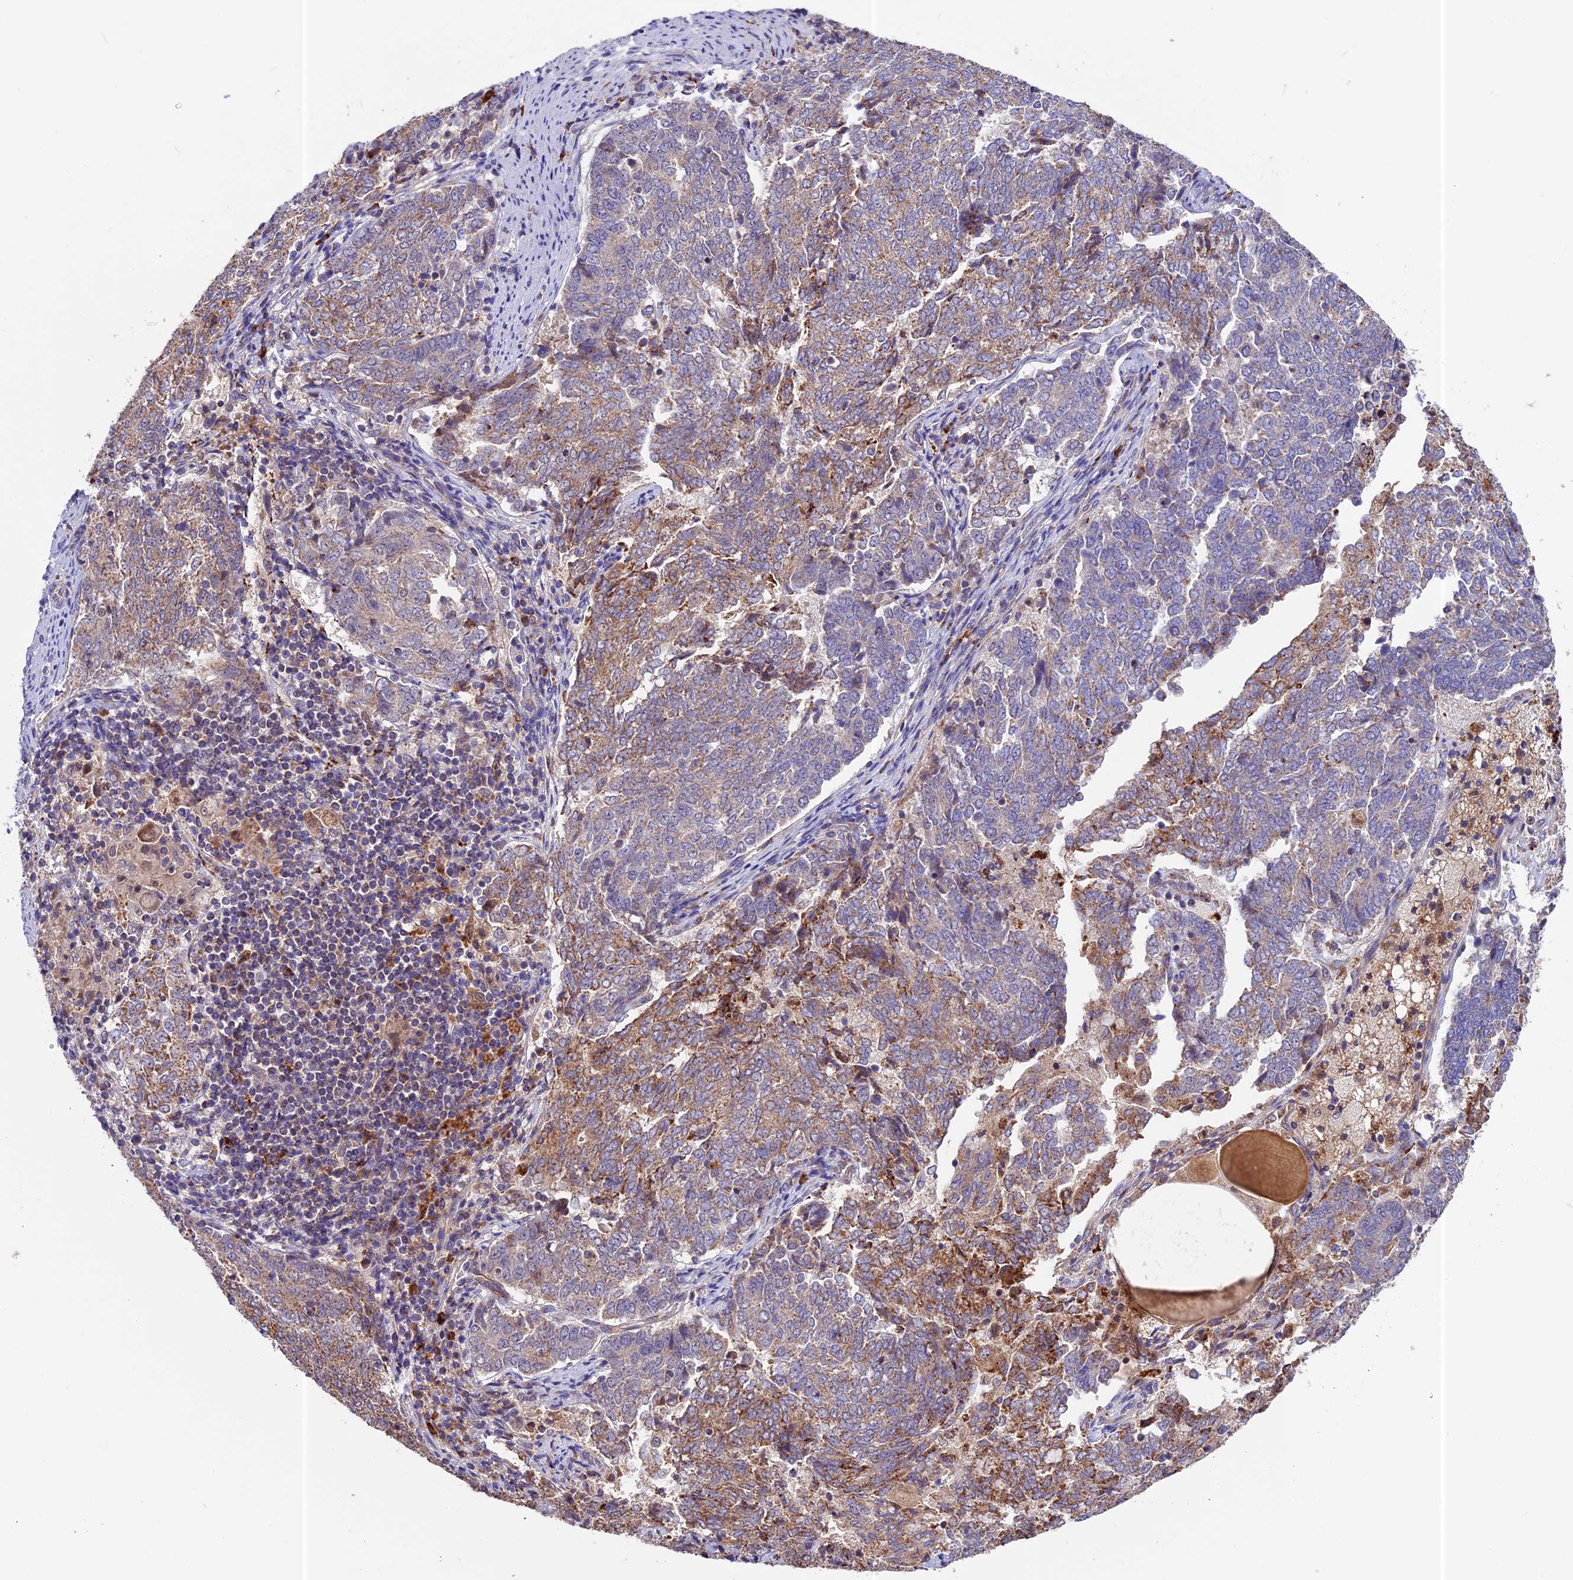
{"staining": {"intensity": "moderate", "quantity": "25%-75%", "location": "cytoplasmic/membranous"}, "tissue": "endometrial cancer", "cell_type": "Tumor cells", "image_type": "cancer", "snomed": [{"axis": "morphology", "description": "Adenocarcinoma, NOS"}, {"axis": "topography", "description": "Endometrium"}], "caption": "Immunohistochemistry (IHC) micrograph of human endometrial adenocarcinoma stained for a protein (brown), which displays medium levels of moderate cytoplasmic/membranous staining in about 25%-75% of tumor cells.", "gene": "METTL22", "patient": {"sex": "female", "age": 80}}